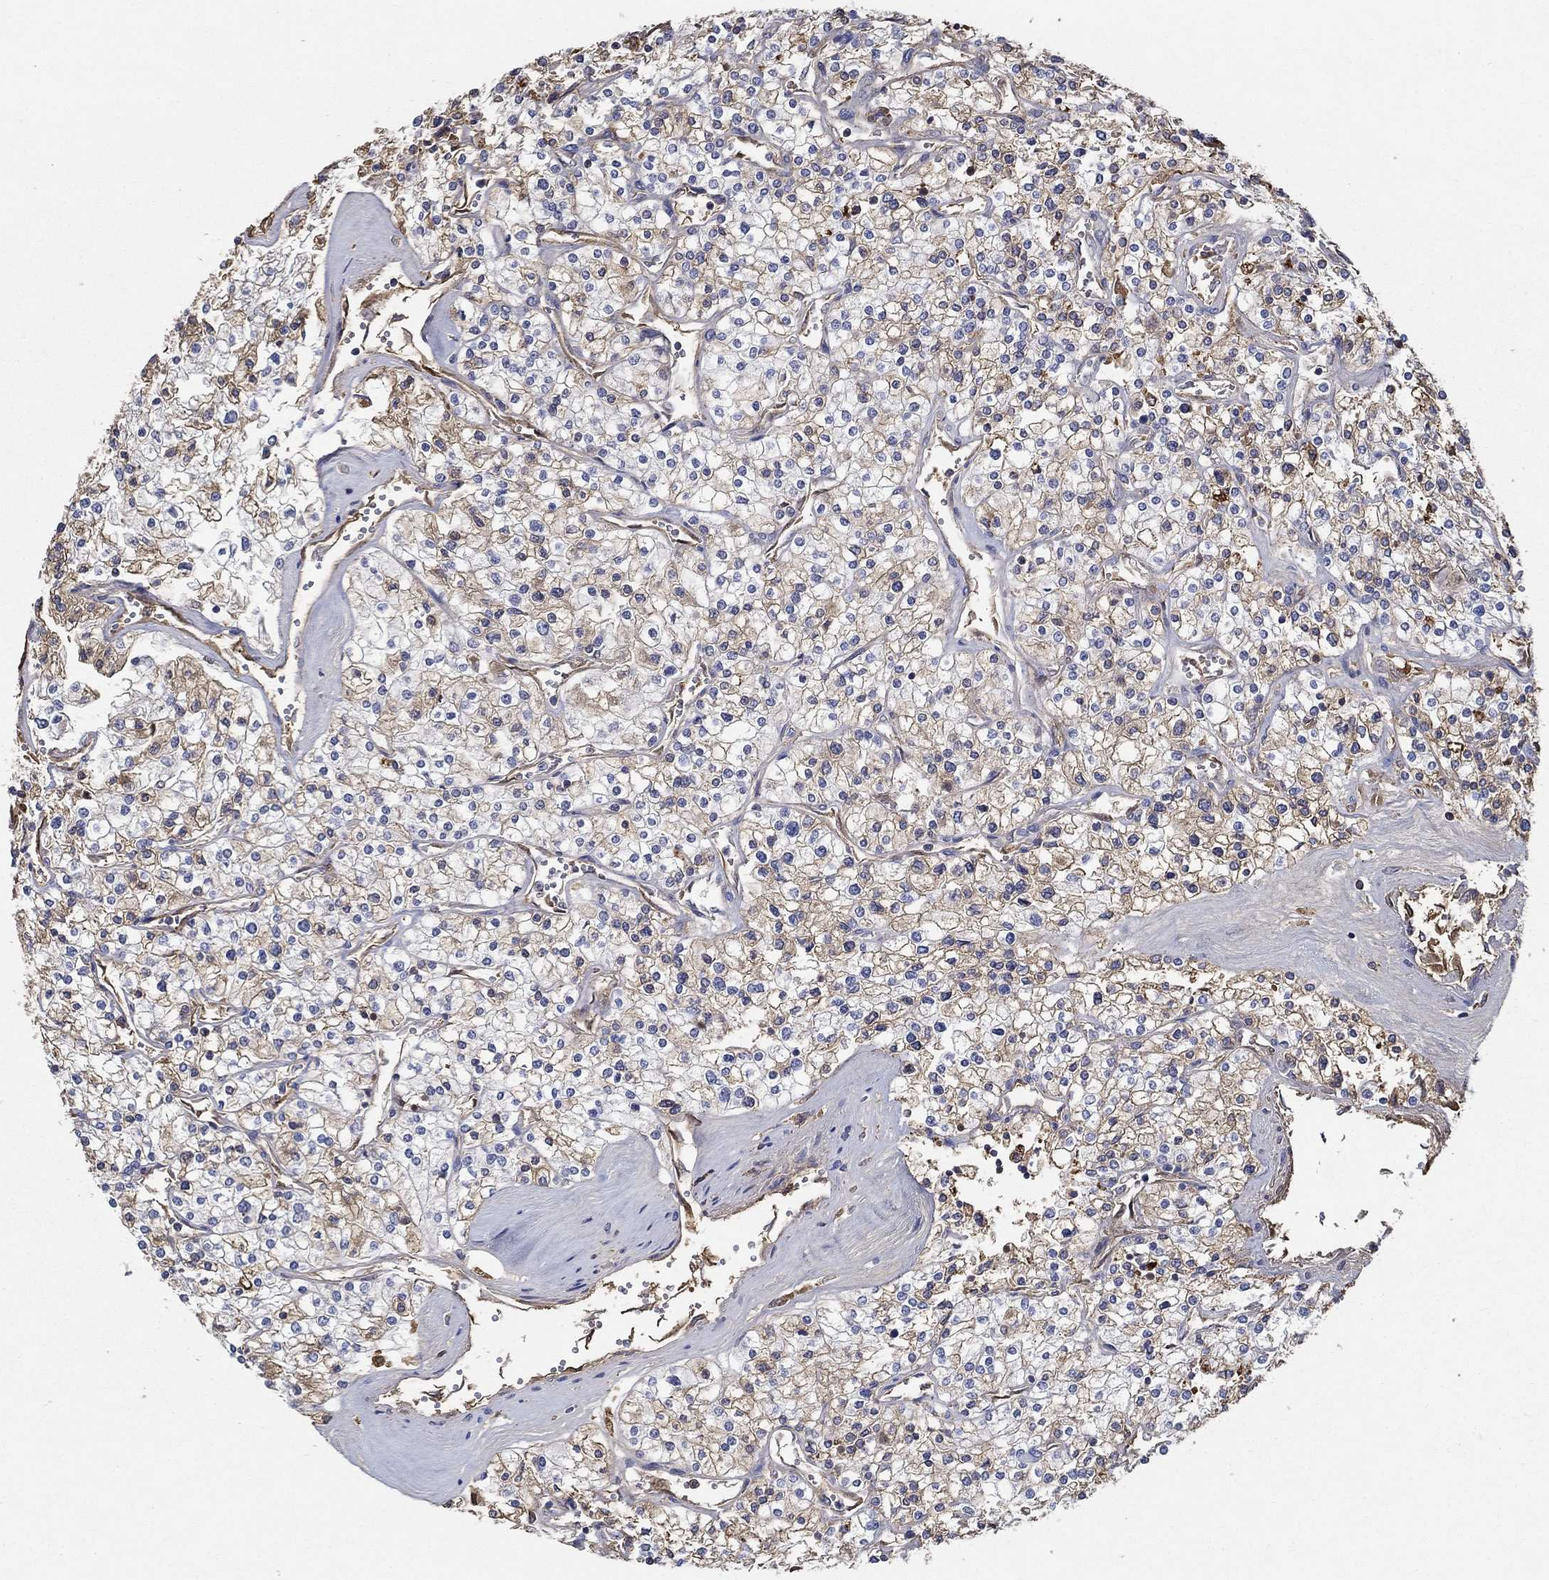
{"staining": {"intensity": "weak", "quantity": ">75%", "location": "cytoplasmic/membranous"}, "tissue": "renal cancer", "cell_type": "Tumor cells", "image_type": "cancer", "snomed": [{"axis": "morphology", "description": "Adenocarcinoma, NOS"}, {"axis": "topography", "description": "Kidney"}], "caption": "IHC of human adenocarcinoma (renal) demonstrates low levels of weak cytoplasmic/membranous positivity in about >75% of tumor cells.", "gene": "IL10", "patient": {"sex": "male", "age": 80}}